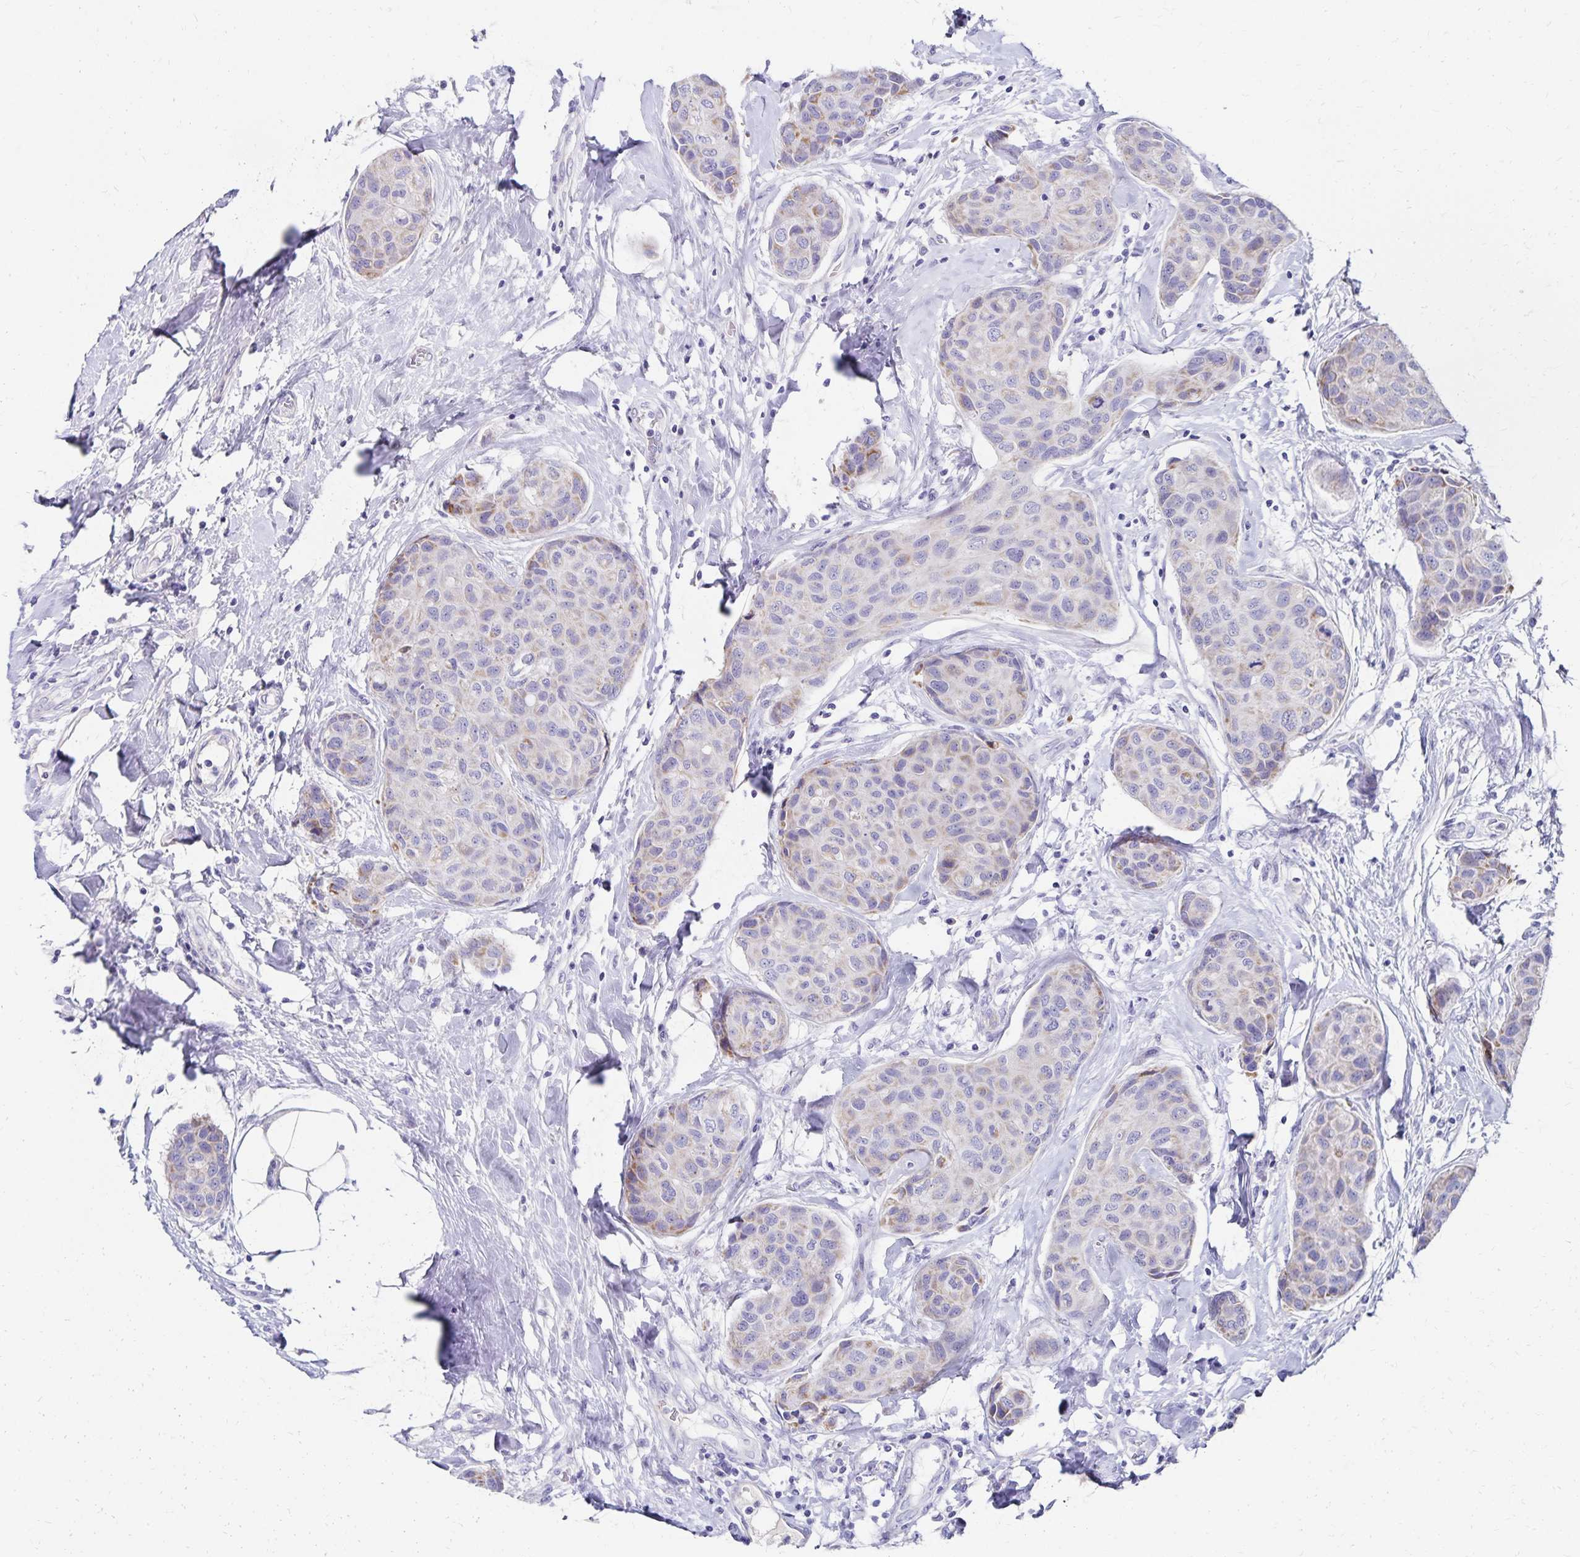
{"staining": {"intensity": "weak", "quantity": "<25%", "location": "cytoplasmic/membranous"}, "tissue": "breast cancer", "cell_type": "Tumor cells", "image_type": "cancer", "snomed": [{"axis": "morphology", "description": "Duct carcinoma"}, {"axis": "topography", "description": "Breast"}], "caption": "Breast intraductal carcinoma was stained to show a protein in brown. There is no significant staining in tumor cells.", "gene": "NECAP1", "patient": {"sex": "female", "age": 80}}